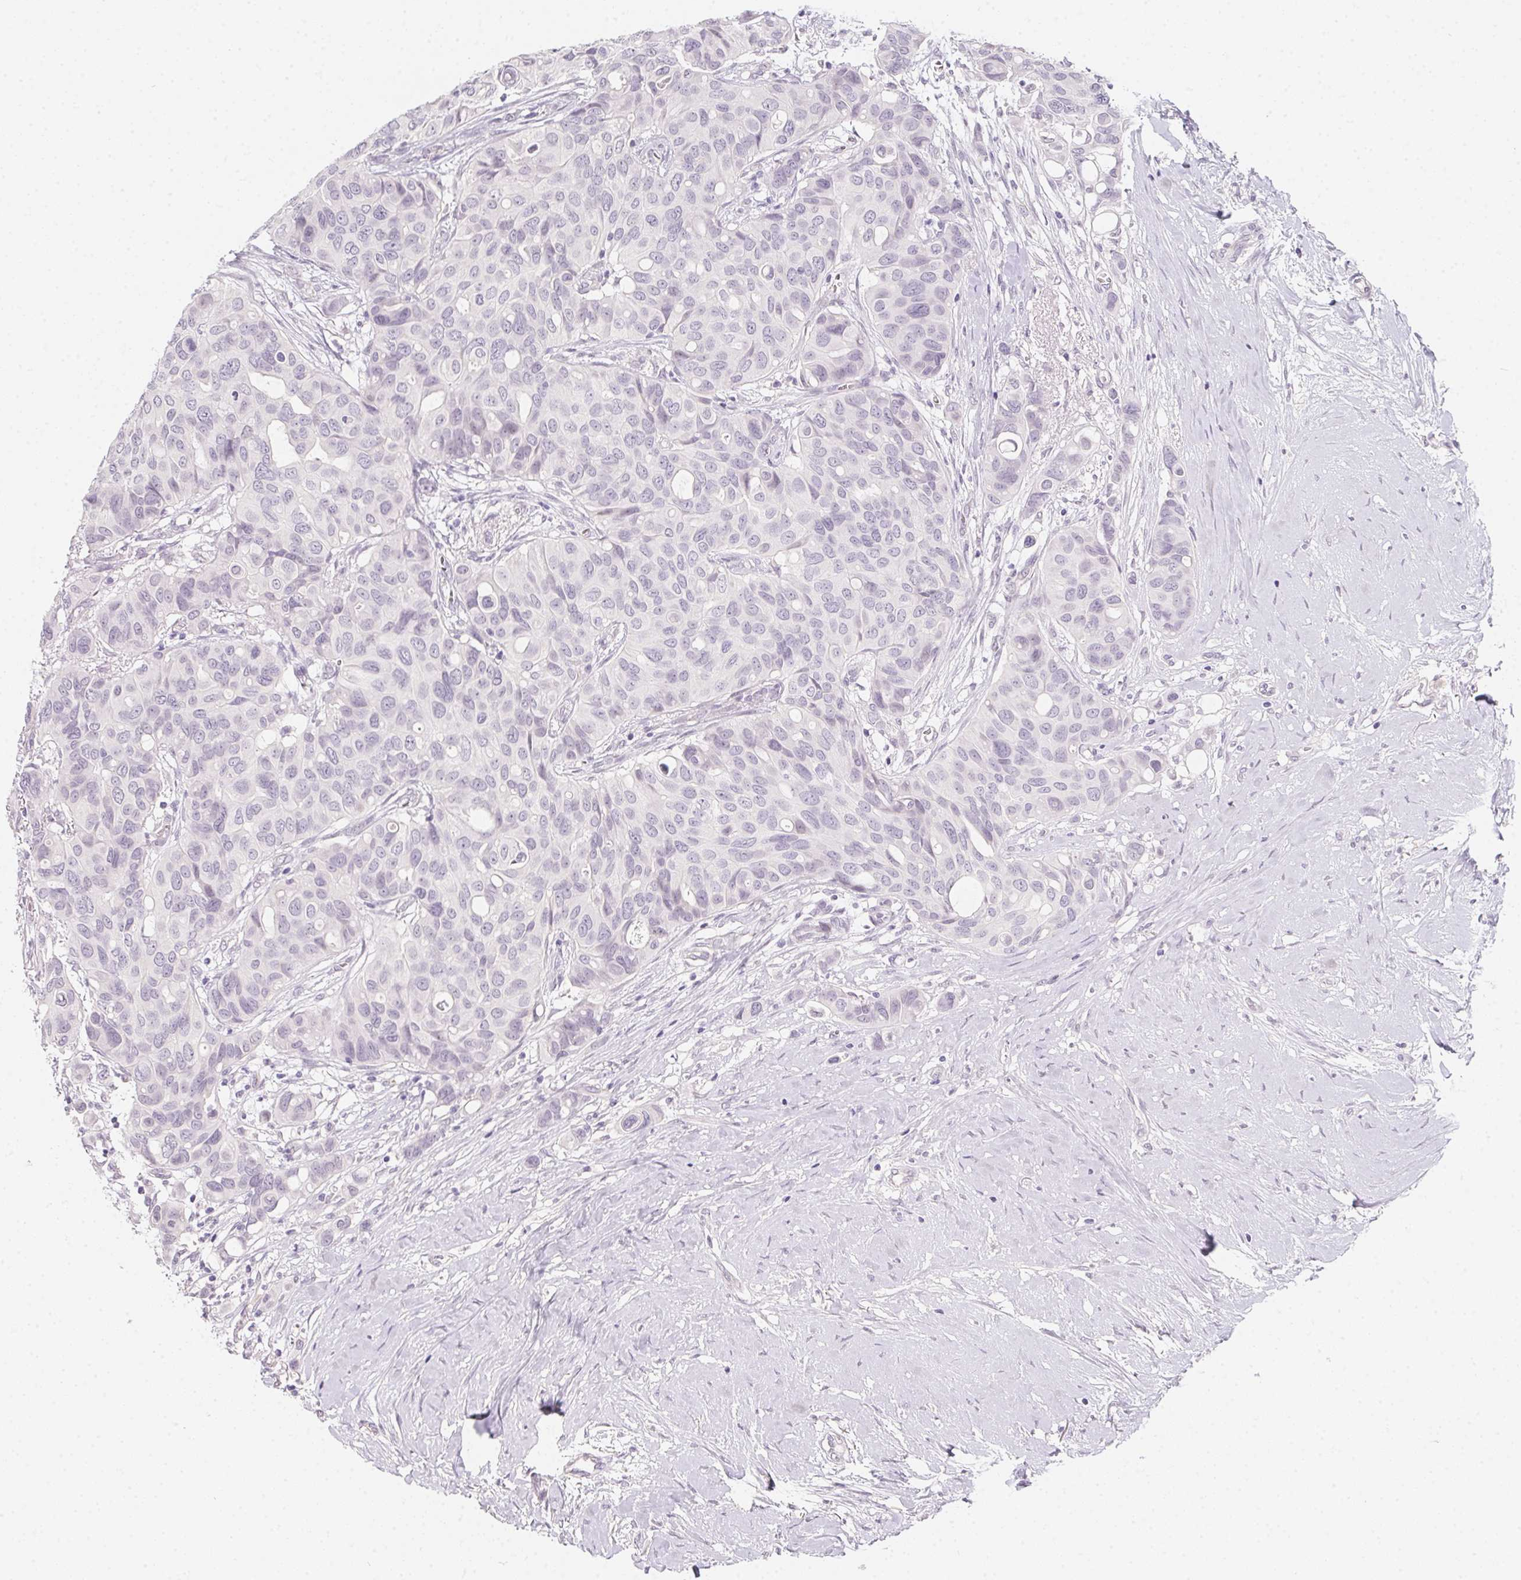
{"staining": {"intensity": "negative", "quantity": "none", "location": "none"}, "tissue": "breast cancer", "cell_type": "Tumor cells", "image_type": "cancer", "snomed": [{"axis": "morphology", "description": "Duct carcinoma"}, {"axis": "topography", "description": "Breast"}], "caption": "The photomicrograph exhibits no staining of tumor cells in invasive ductal carcinoma (breast).", "gene": "MORC1", "patient": {"sex": "female", "age": 54}}